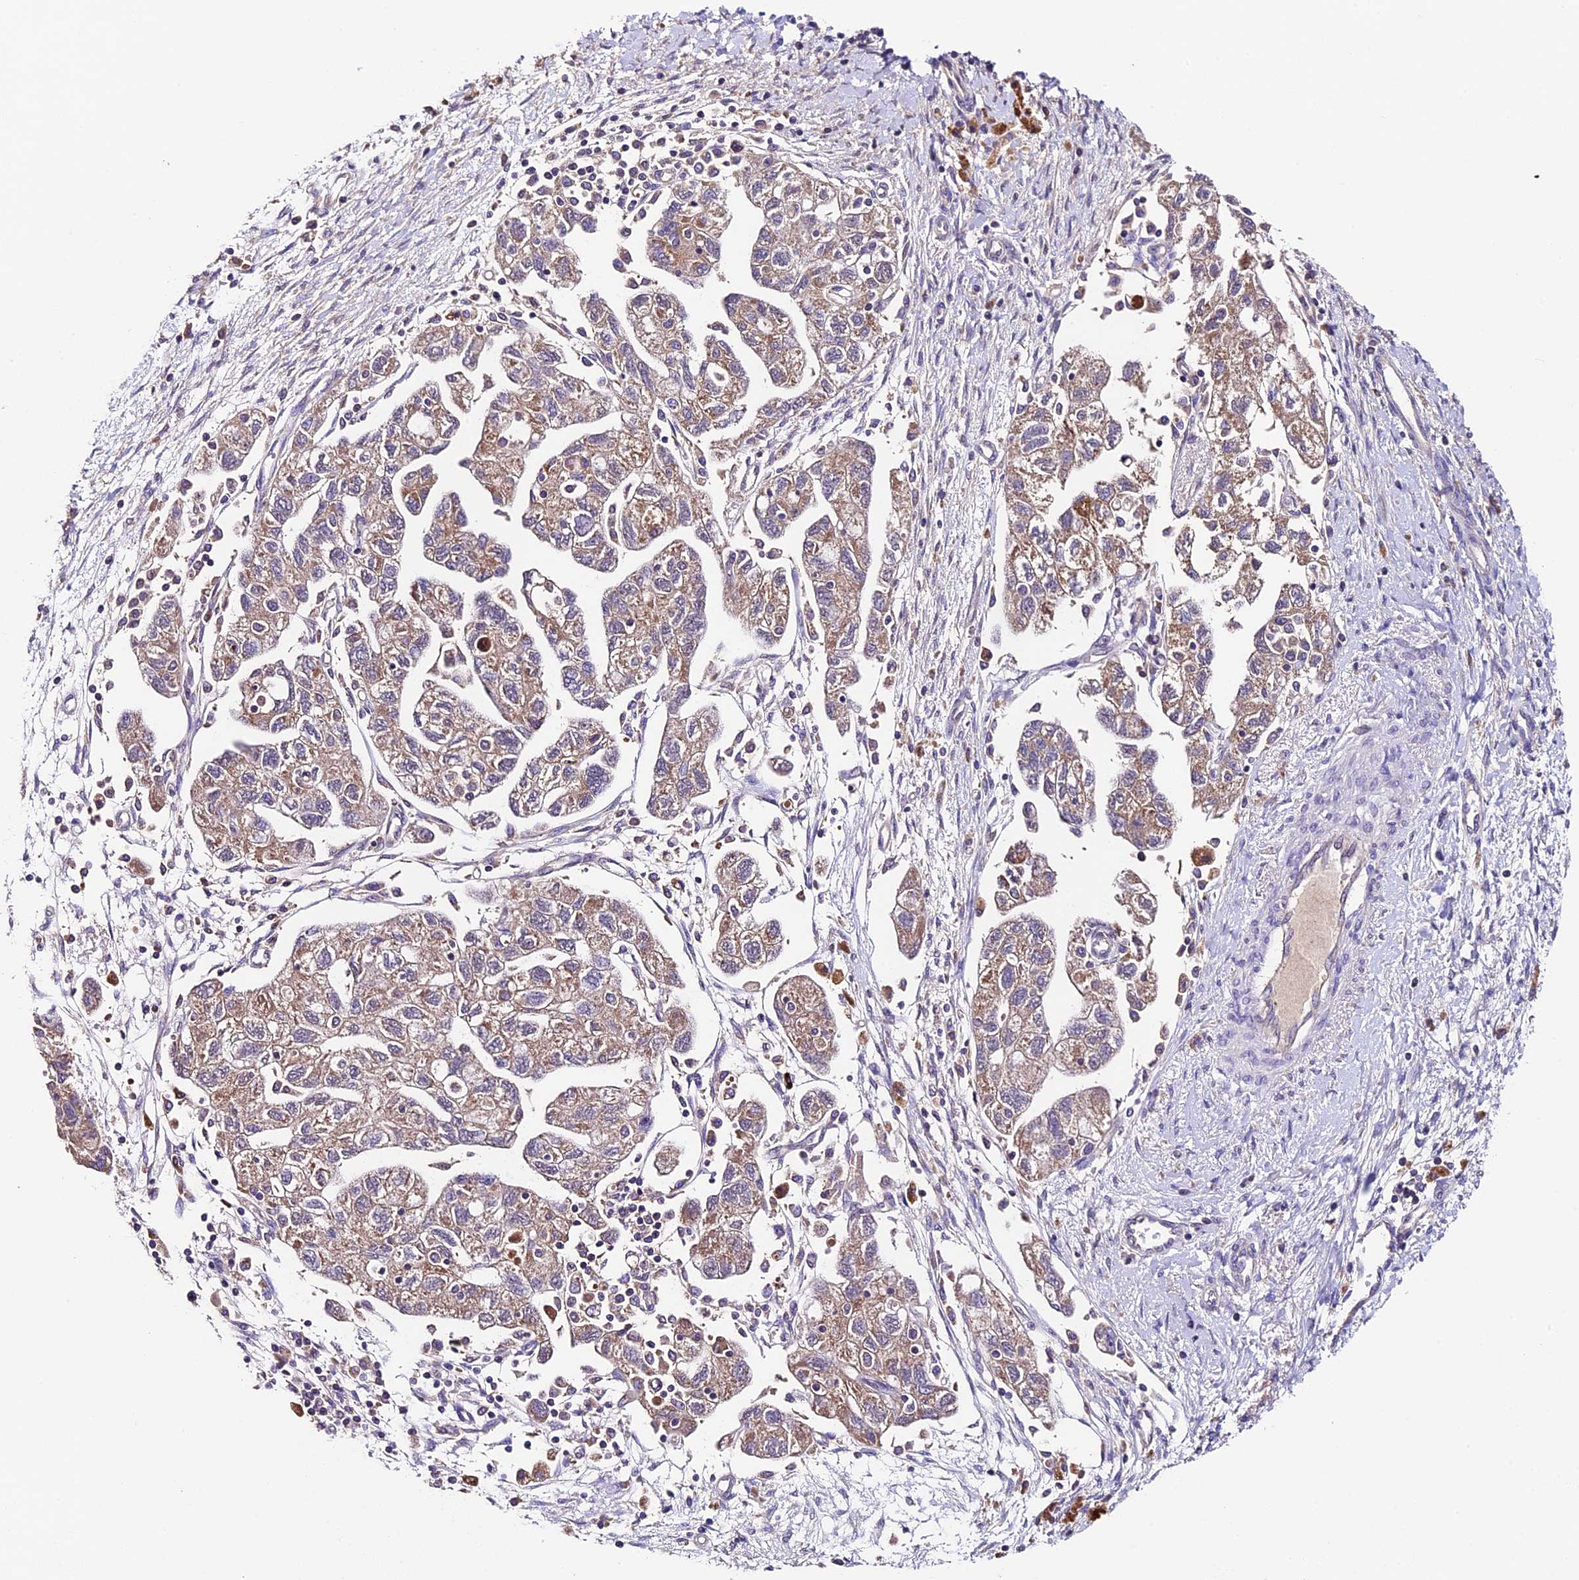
{"staining": {"intensity": "weak", "quantity": ">75%", "location": "cytoplasmic/membranous"}, "tissue": "ovarian cancer", "cell_type": "Tumor cells", "image_type": "cancer", "snomed": [{"axis": "morphology", "description": "Carcinoma, NOS"}, {"axis": "morphology", "description": "Cystadenocarcinoma, serous, NOS"}, {"axis": "topography", "description": "Ovary"}], "caption": "Immunohistochemistry of ovarian cancer (carcinoma) displays low levels of weak cytoplasmic/membranous staining in approximately >75% of tumor cells.", "gene": "SBNO2", "patient": {"sex": "female", "age": 69}}